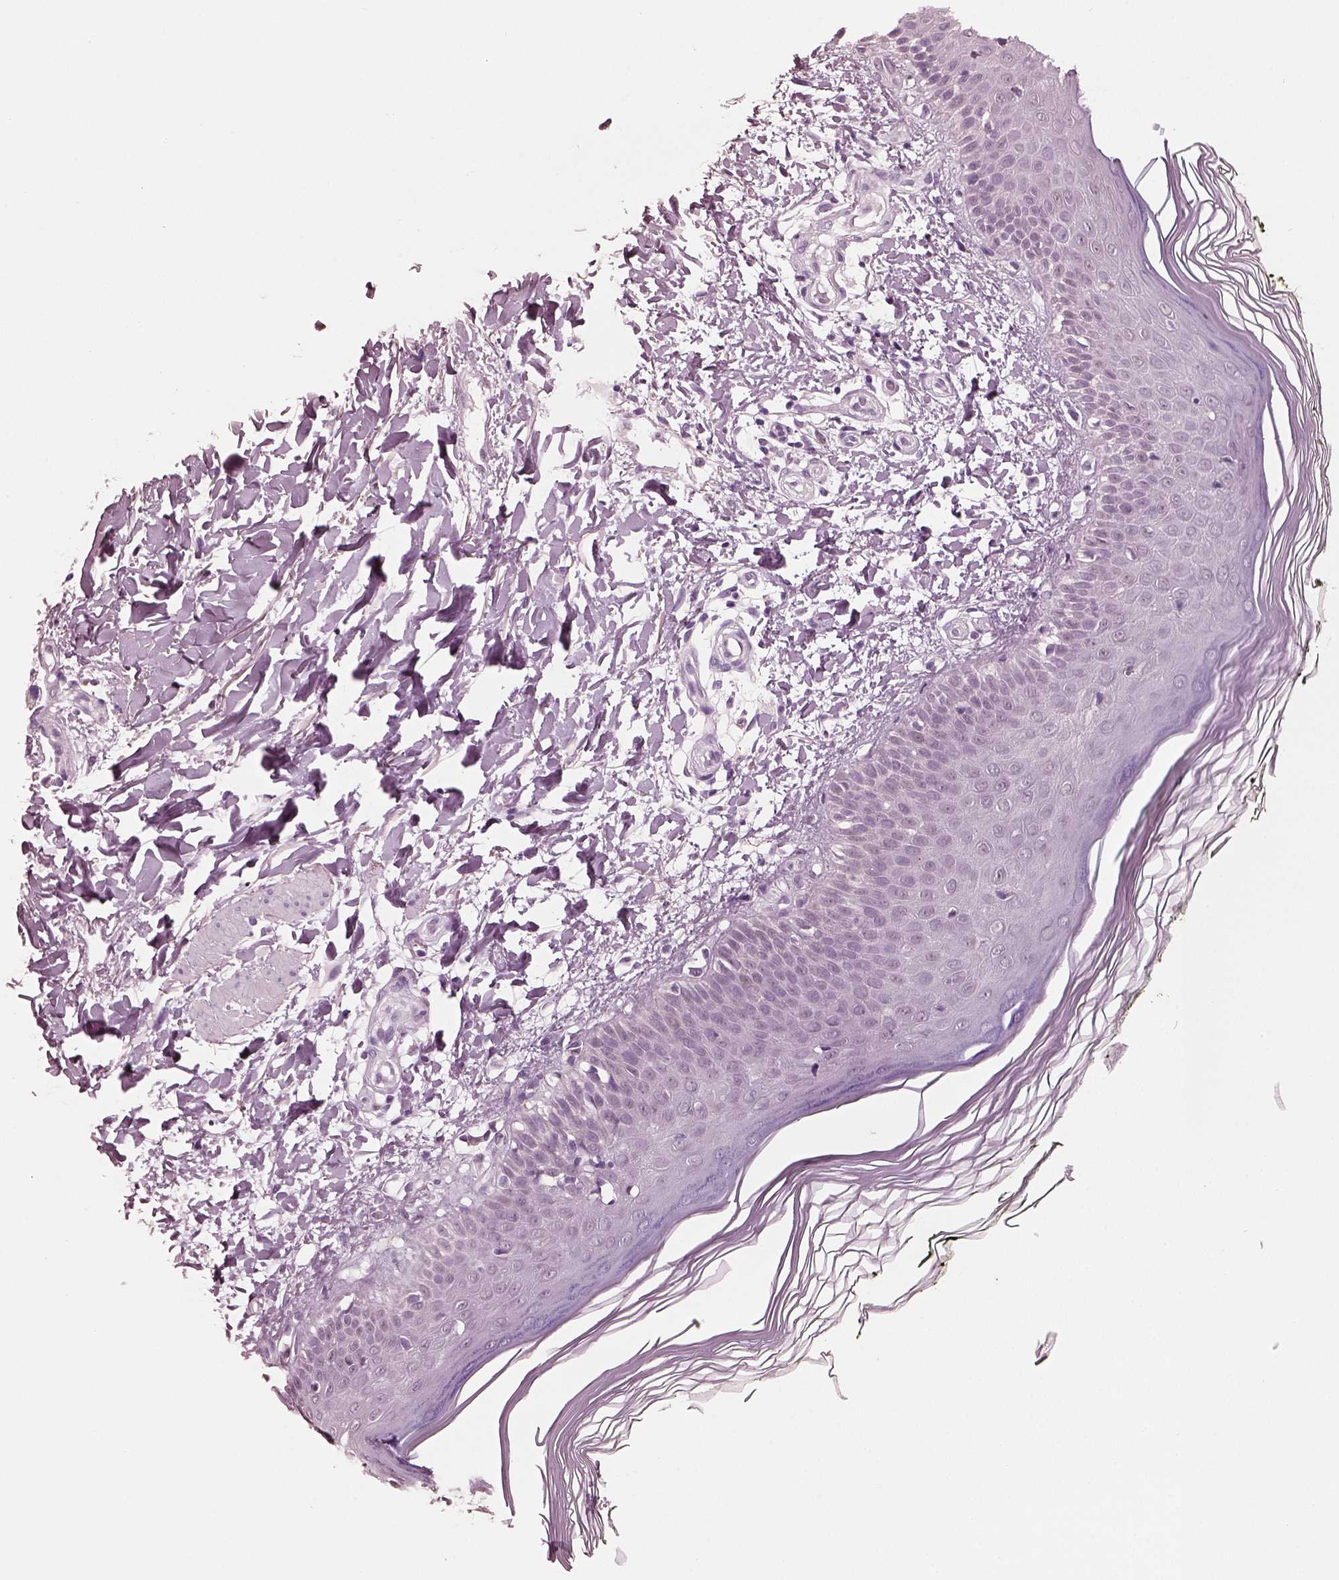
{"staining": {"intensity": "negative", "quantity": "none", "location": "none"}, "tissue": "skin", "cell_type": "Fibroblasts", "image_type": "normal", "snomed": [{"axis": "morphology", "description": "Normal tissue, NOS"}, {"axis": "topography", "description": "Skin"}], "caption": "The immunohistochemistry photomicrograph has no significant staining in fibroblasts of skin. (Stains: DAB immunohistochemistry (IHC) with hematoxylin counter stain, Microscopy: brightfield microscopy at high magnification).", "gene": "ELSPBP1", "patient": {"sex": "female", "age": 62}}